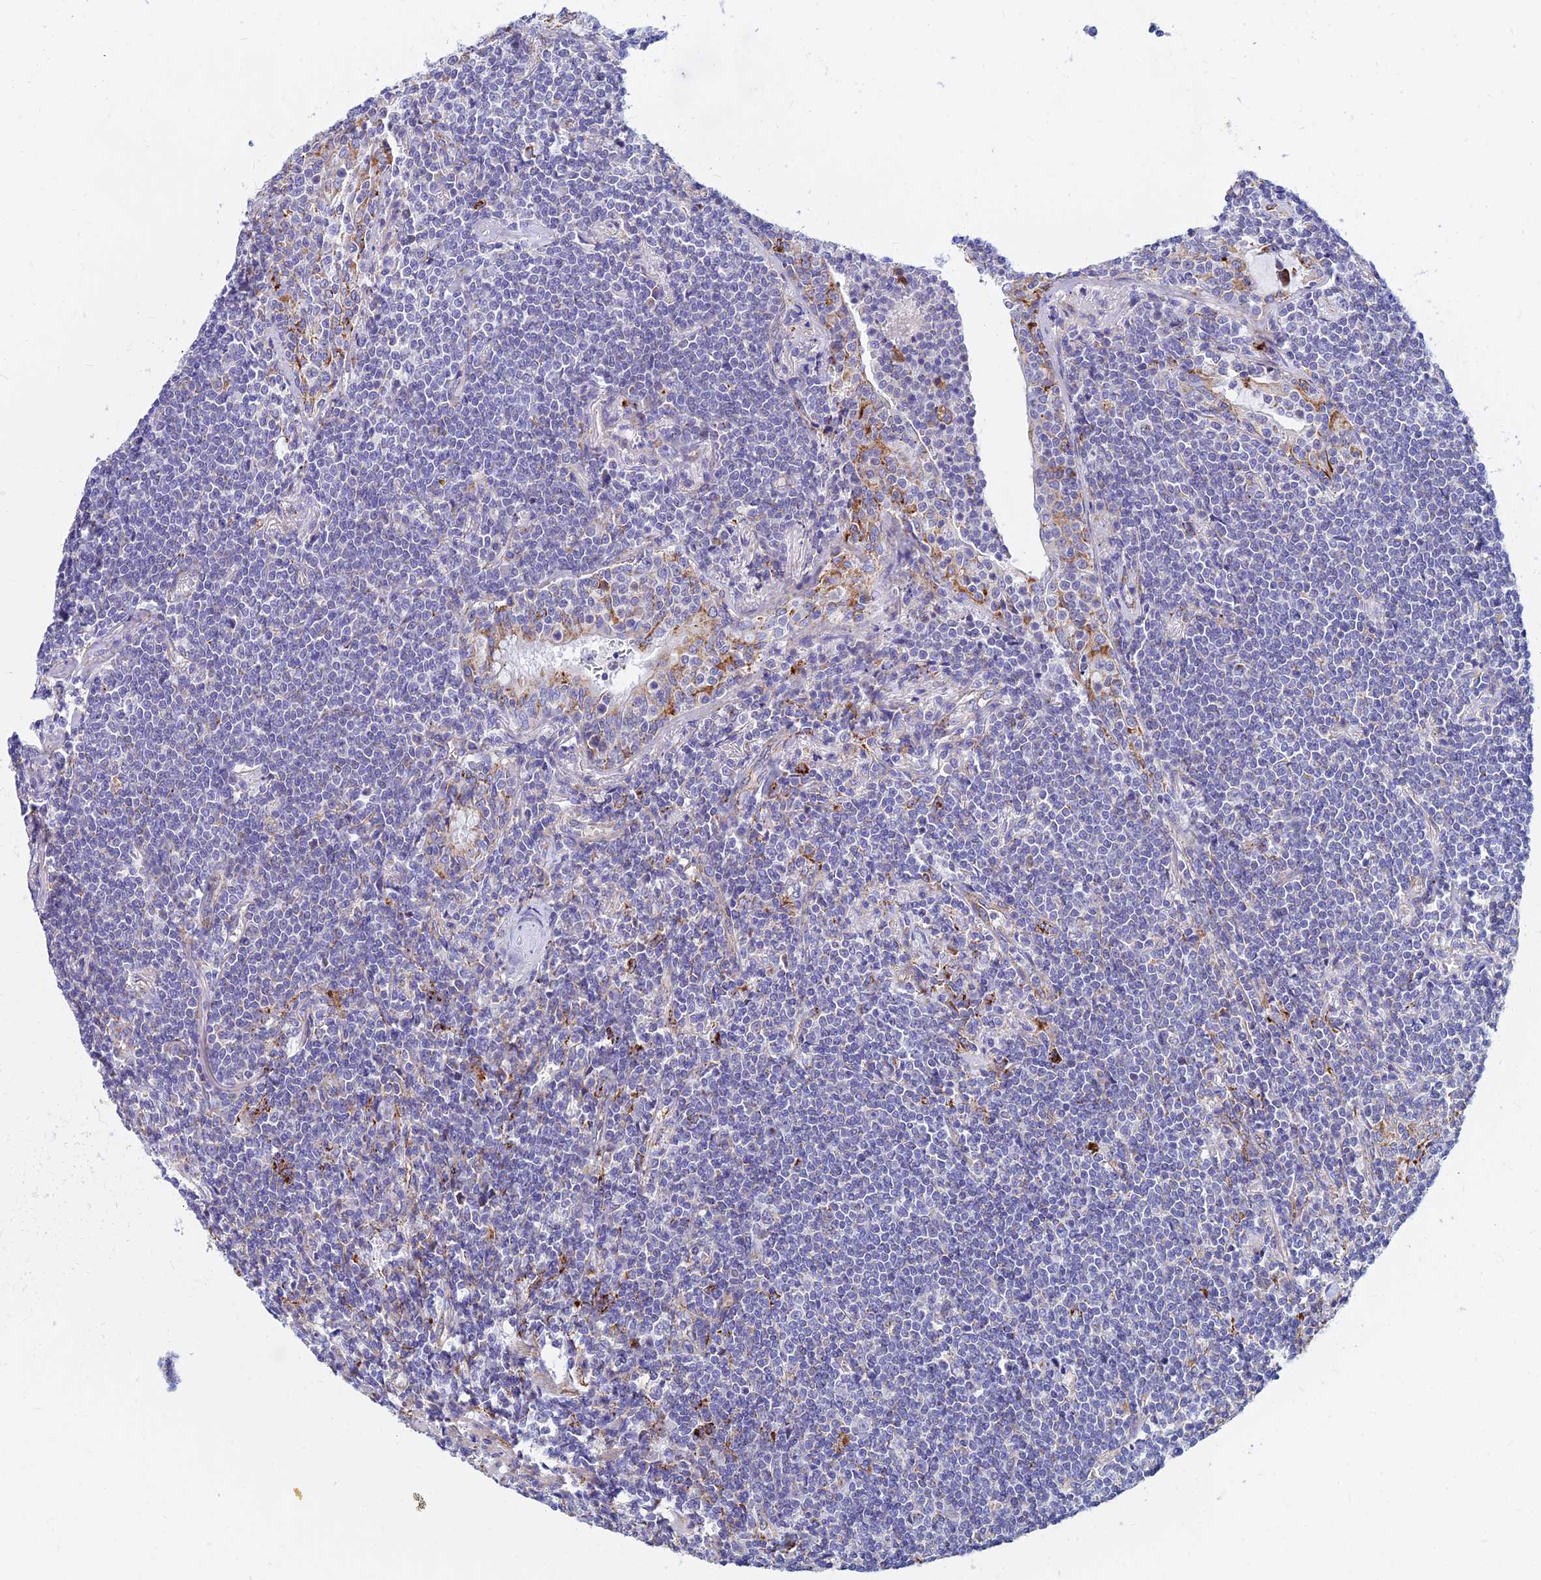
{"staining": {"intensity": "negative", "quantity": "none", "location": "none"}, "tissue": "lymphoma", "cell_type": "Tumor cells", "image_type": "cancer", "snomed": [{"axis": "morphology", "description": "Malignant lymphoma, non-Hodgkin's type, Low grade"}, {"axis": "topography", "description": "Lung"}], "caption": "Immunohistochemical staining of human lymphoma demonstrates no significant staining in tumor cells.", "gene": "SPNS1", "patient": {"sex": "female", "age": 71}}